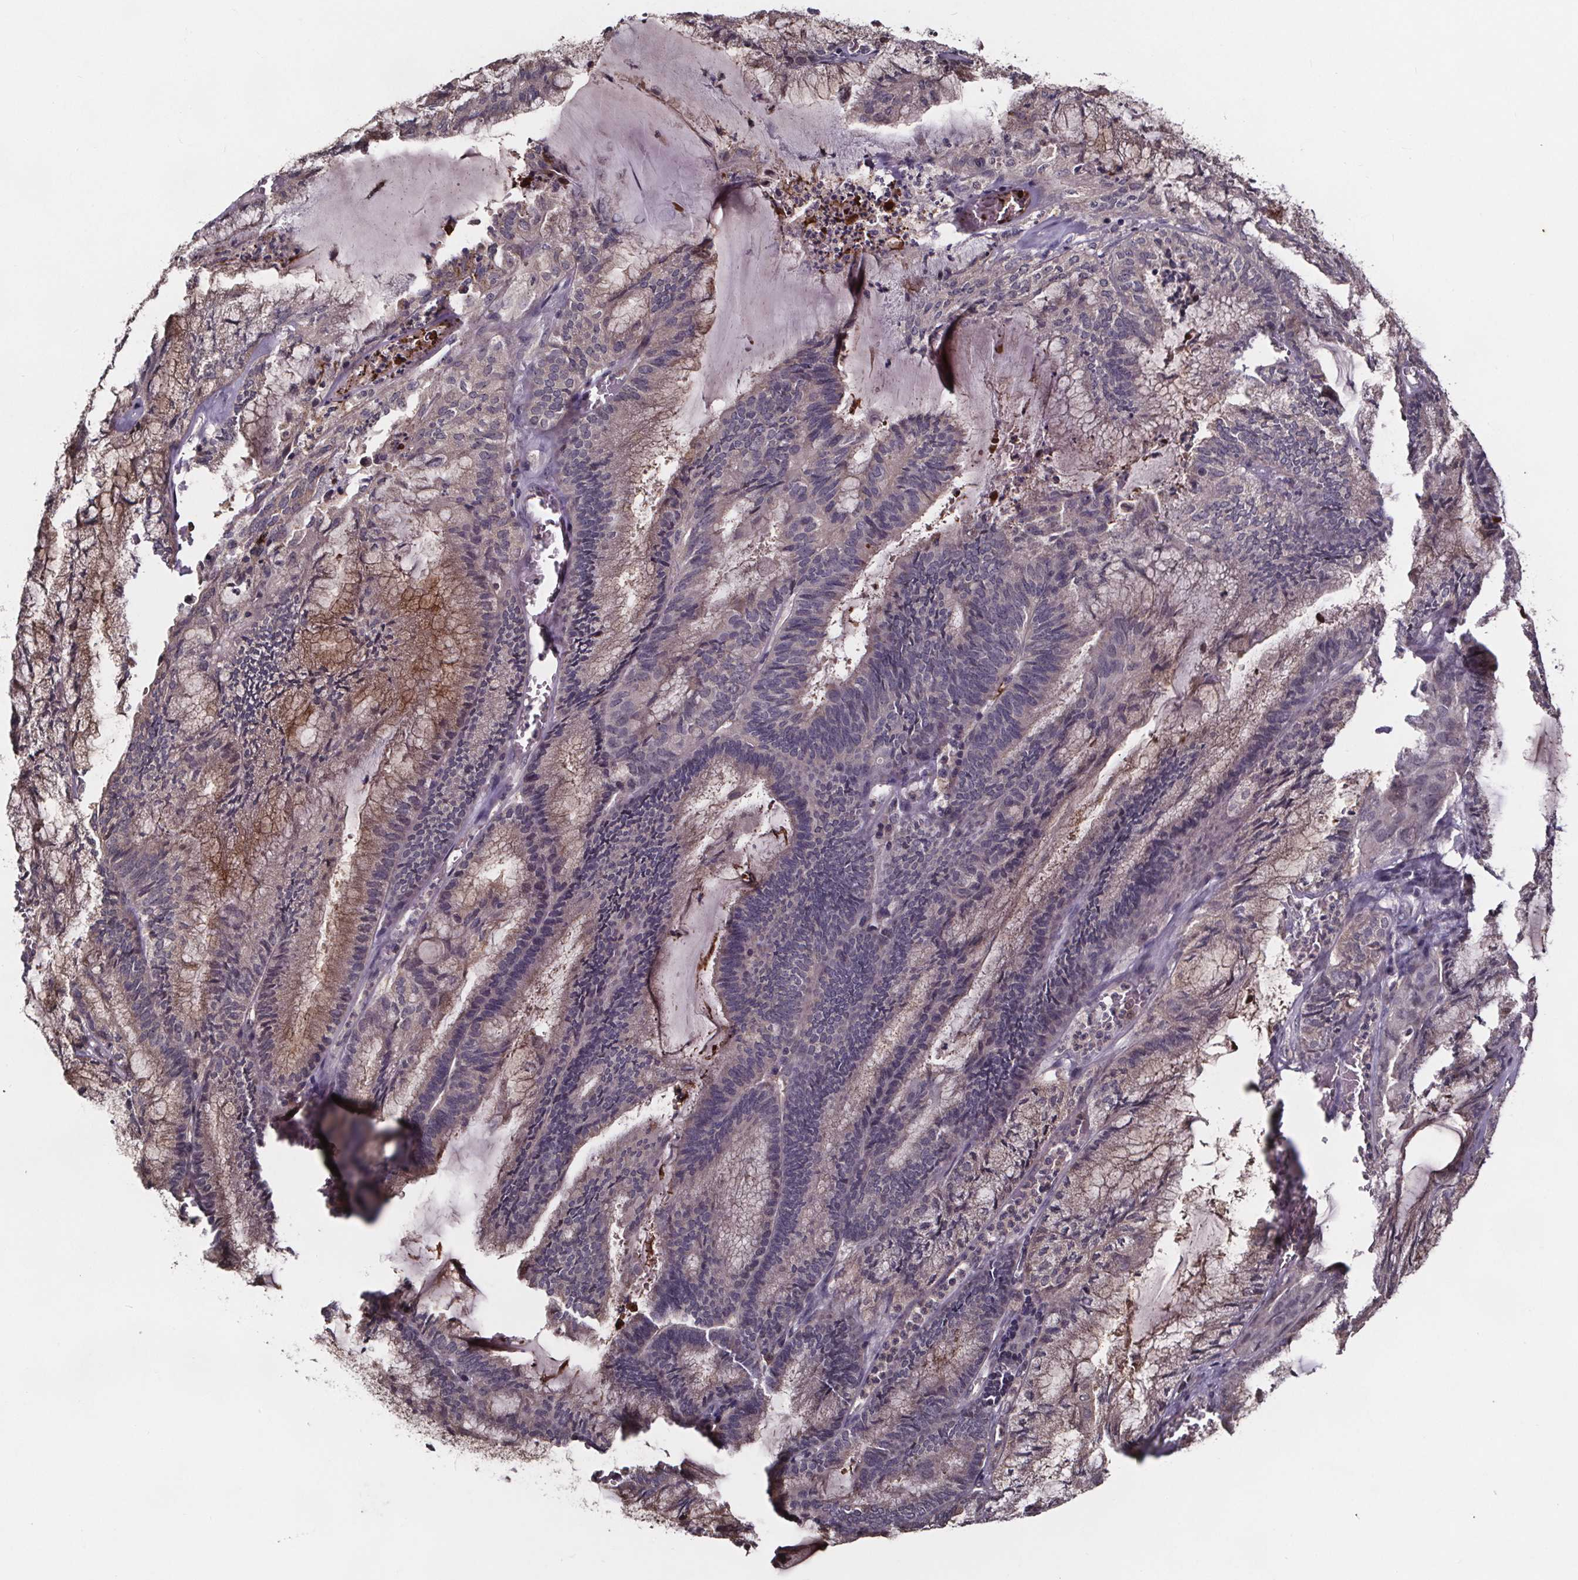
{"staining": {"intensity": "moderate", "quantity": "<25%", "location": "cytoplasmic/membranous"}, "tissue": "endometrial cancer", "cell_type": "Tumor cells", "image_type": "cancer", "snomed": [{"axis": "morphology", "description": "Carcinoma, NOS"}, {"axis": "topography", "description": "Endometrium"}], "caption": "Immunohistochemistry micrograph of neoplastic tissue: human endometrial cancer stained using immunohistochemistry (IHC) exhibits low levels of moderate protein expression localized specifically in the cytoplasmic/membranous of tumor cells, appearing as a cytoplasmic/membranous brown color.", "gene": "SMIM1", "patient": {"sex": "female", "age": 62}}